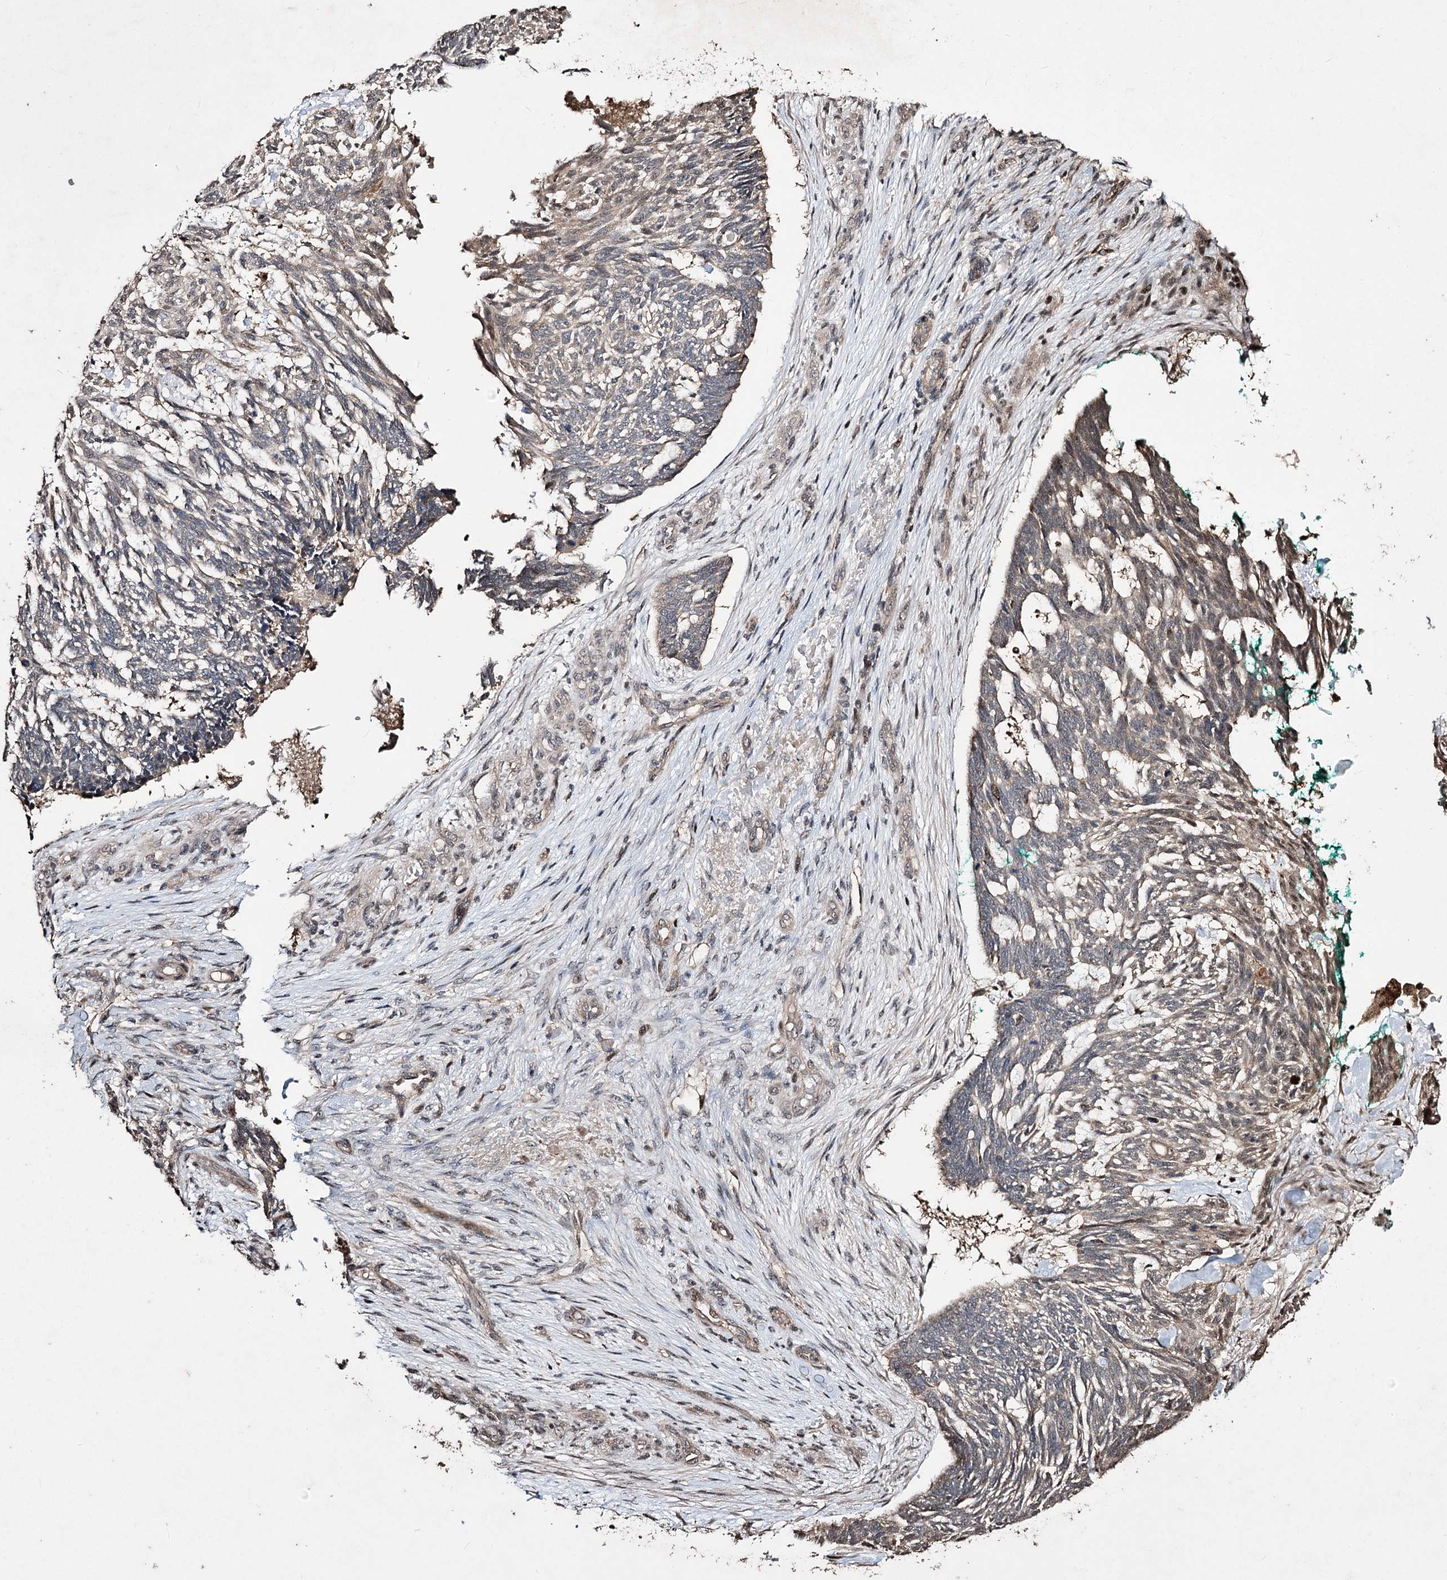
{"staining": {"intensity": "negative", "quantity": "none", "location": "none"}, "tissue": "skin cancer", "cell_type": "Tumor cells", "image_type": "cancer", "snomed": [{"axis": "morphology", "description": "Basal cell carcinoma"}, {"axis": "topography", "description": "Skin"}], "caption": "Tumor cells show no significant positivity in basal cell carcinoma (skin). The staining is performed using DAB (3,3'-diaminobenzidine) brown chromogen with nuclei counter-stained in using hematoxylin.", "gene": "CPNE8", "patient": {"sex": "male", "age": 88}}